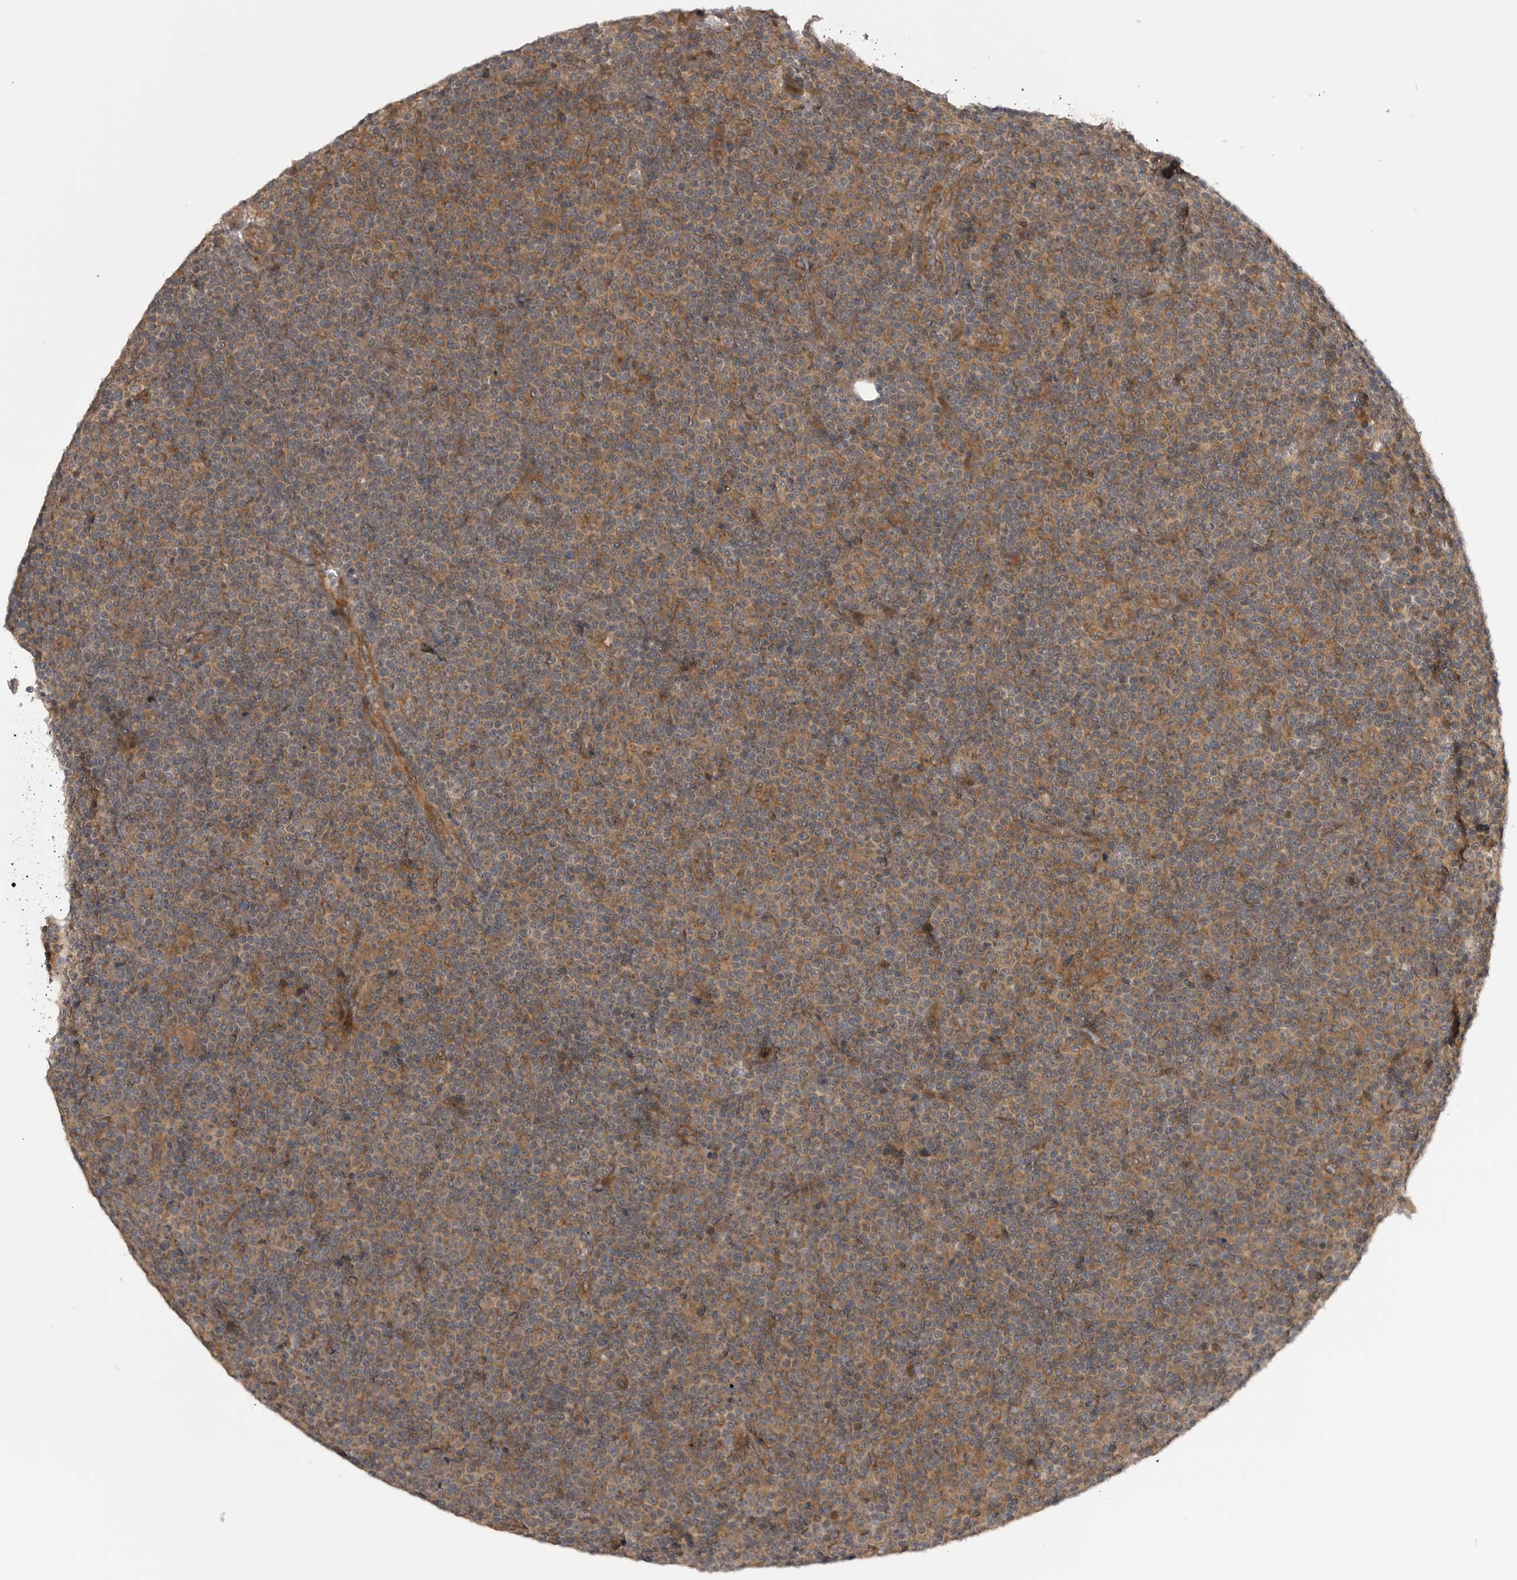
{"staining": {"intensity": "moderate", "quantity": ">75%", "location": "cytoplasmic/membranous"}, "tissue": "lymphoma", "cell_type": "Tumor cells", "image_type": "cancer", "snomed": [{"axis": "morphology", "description": "Malignant lymphoma, non-Hodgkin's type, Low grade"}, {"axis": "topography", "description": "Lymph node"}], "caption": "Protein staining displays moderate cytoplasmic/membranous expression in approximately >75% of tumor cells in lymphoma. The protein is shown in brown color, while the nuclei are stained blue.", "gene": "PDCL", "patient": {"sex": "female", "age": 67}}